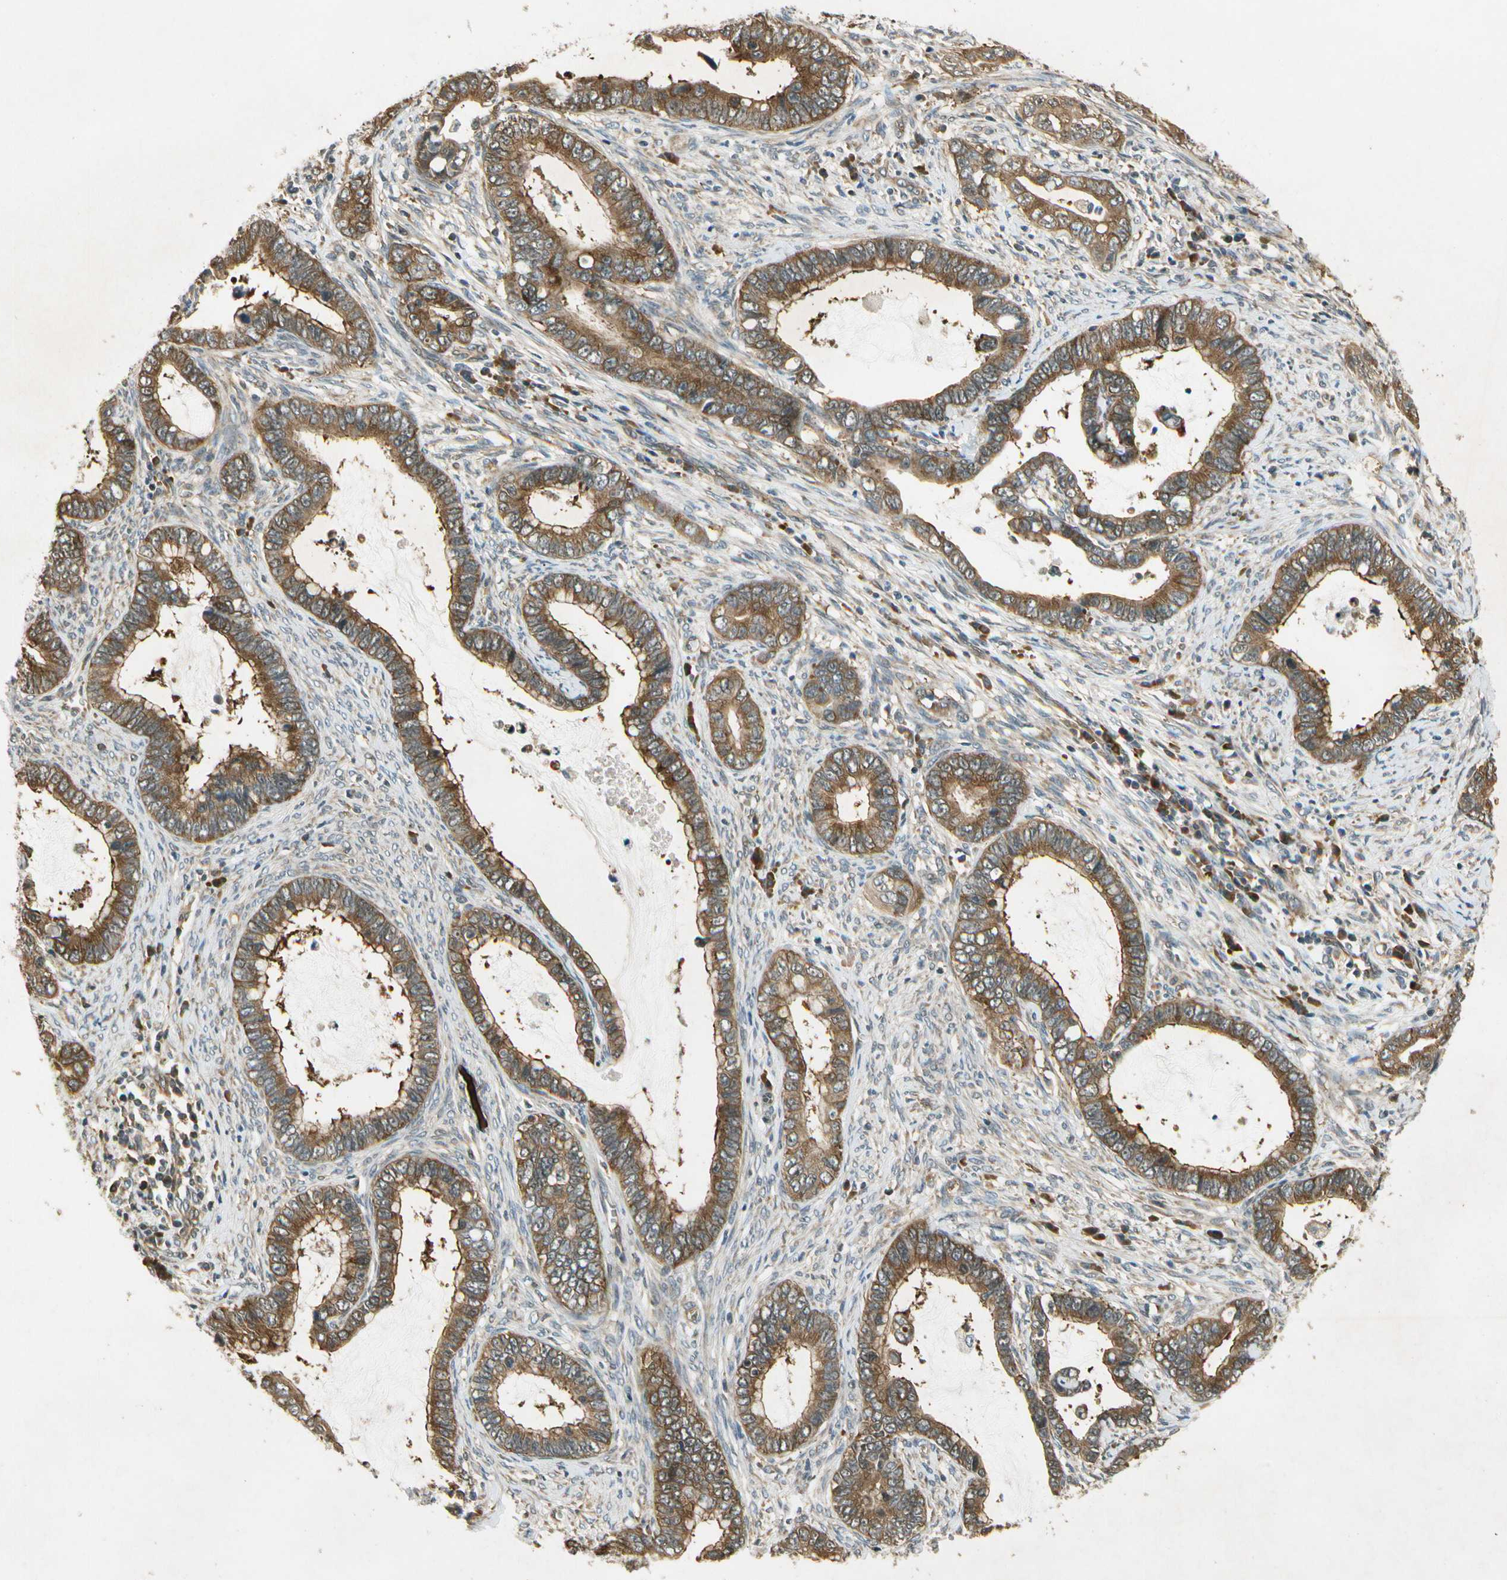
{"staining": {"intensity": "moderate", "quantity": ">75%", "location": "cytoplasmic/membranous"}, "tissue": "cervical cancer", "cell_type": "Tumor cells", "image_type": "cancer", "snomed": [{"axis": "morphology", "description": "Adenocarcinoma, NOS"}, {"axis": "topography", "description": "Cervix"}], "caption": "Adenocarcinoma (cervical) was stained to show a protein in brown. There is medium levels of moderate cytoplasmic/membranous positivity in about >75% of tumor cells.", "gene": "EIF1AX", "patient": {"sex": "female", "age": 44}}